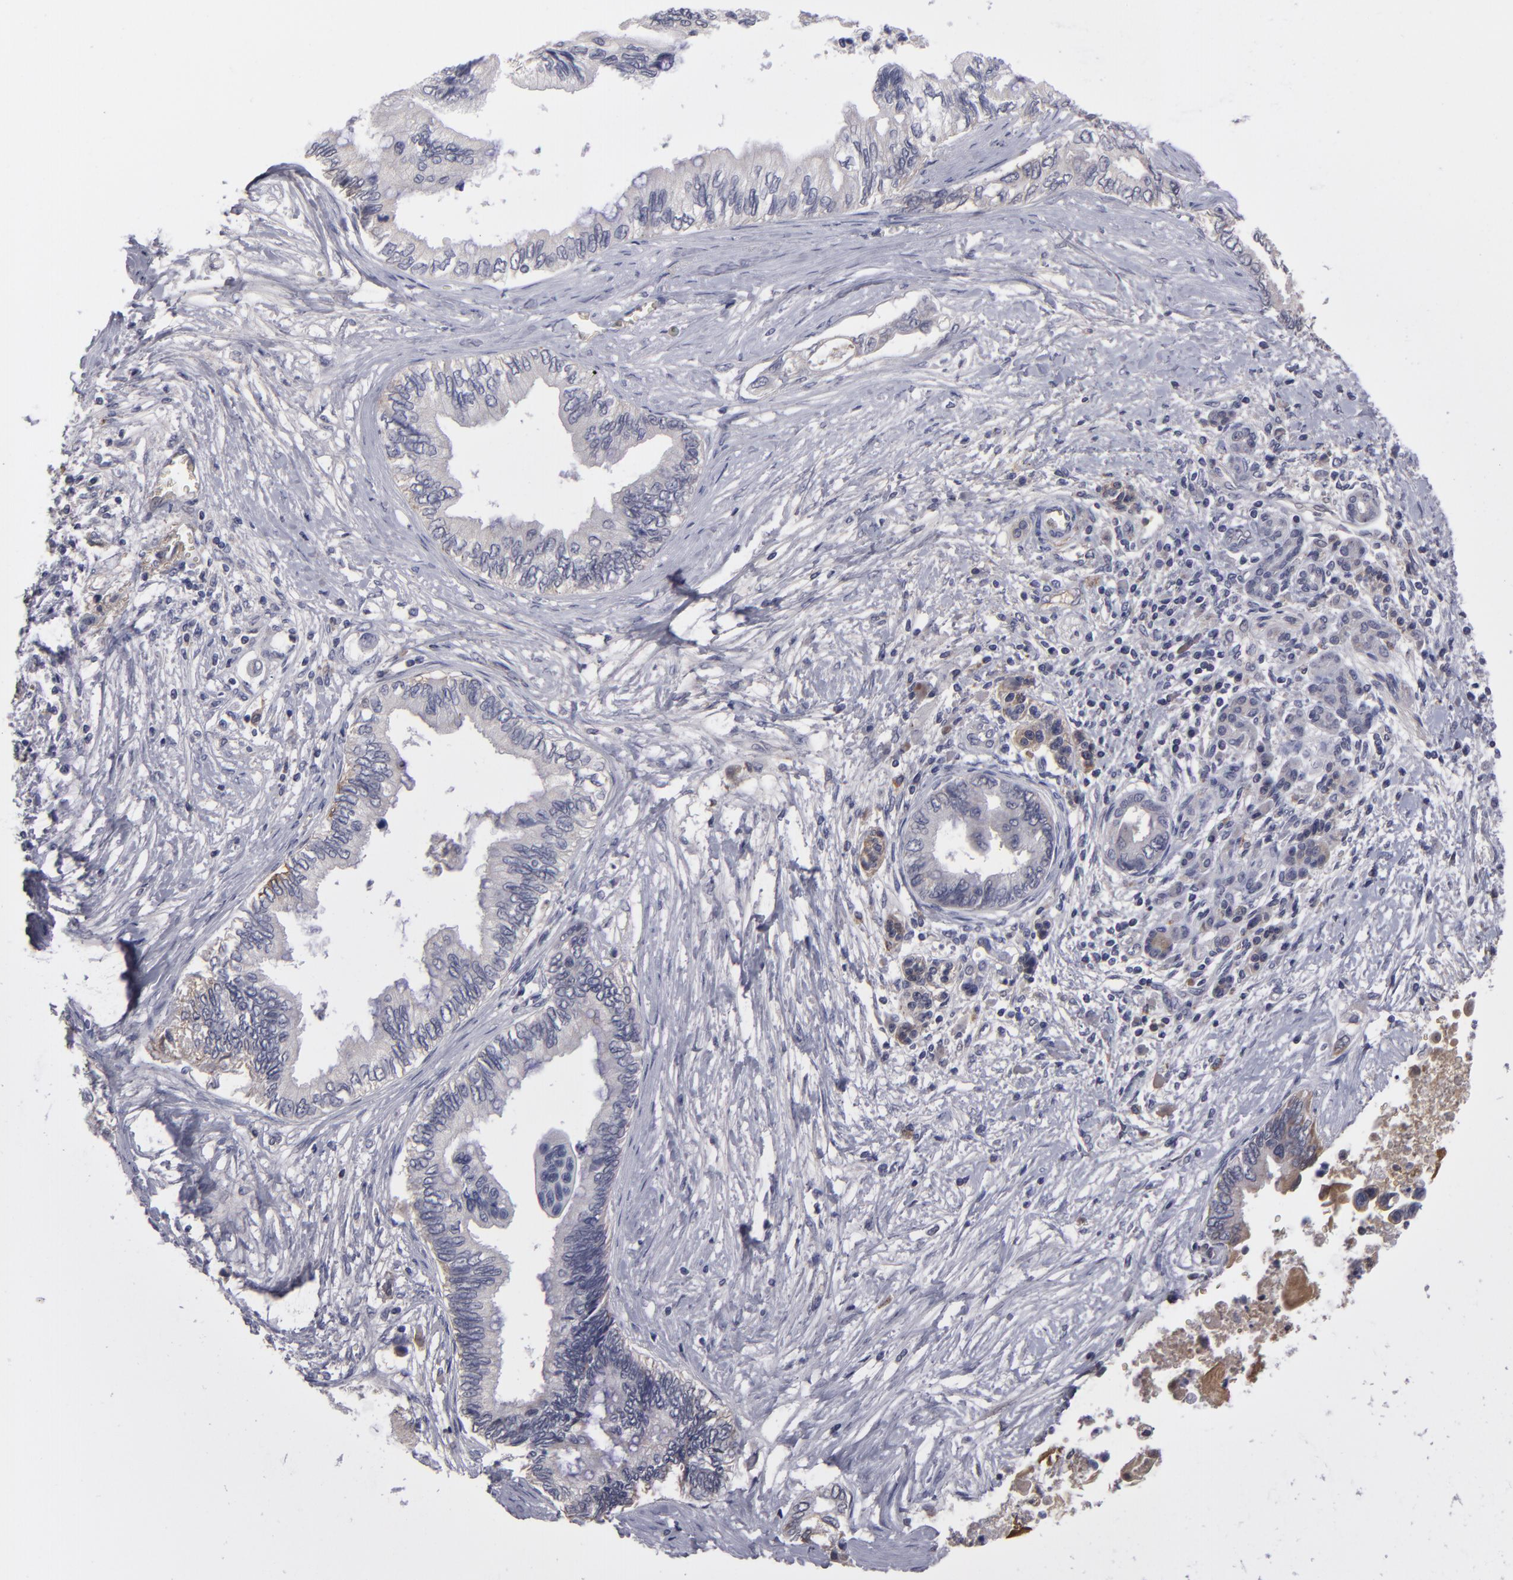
{"staining": {"intensity": "negative", "quantity": "none", "location": "none"}, "tissue": "pancreatic cancer", "cell_type": "Tumor cells", "image_type": "cancer", "snomed": [{"axis": "morphology", "description": "Adenocarcinoma, NOS"}, {"axis": "topography", "description": "Pancreas"}], "caption": "Tumor cells are negative for brown protein staining in pancreatic cancer (adenocarcinoma). (DAB IHC, high magnification).", "gene": "ITIH4", "patient": {"sex": "female", "age": 66}}